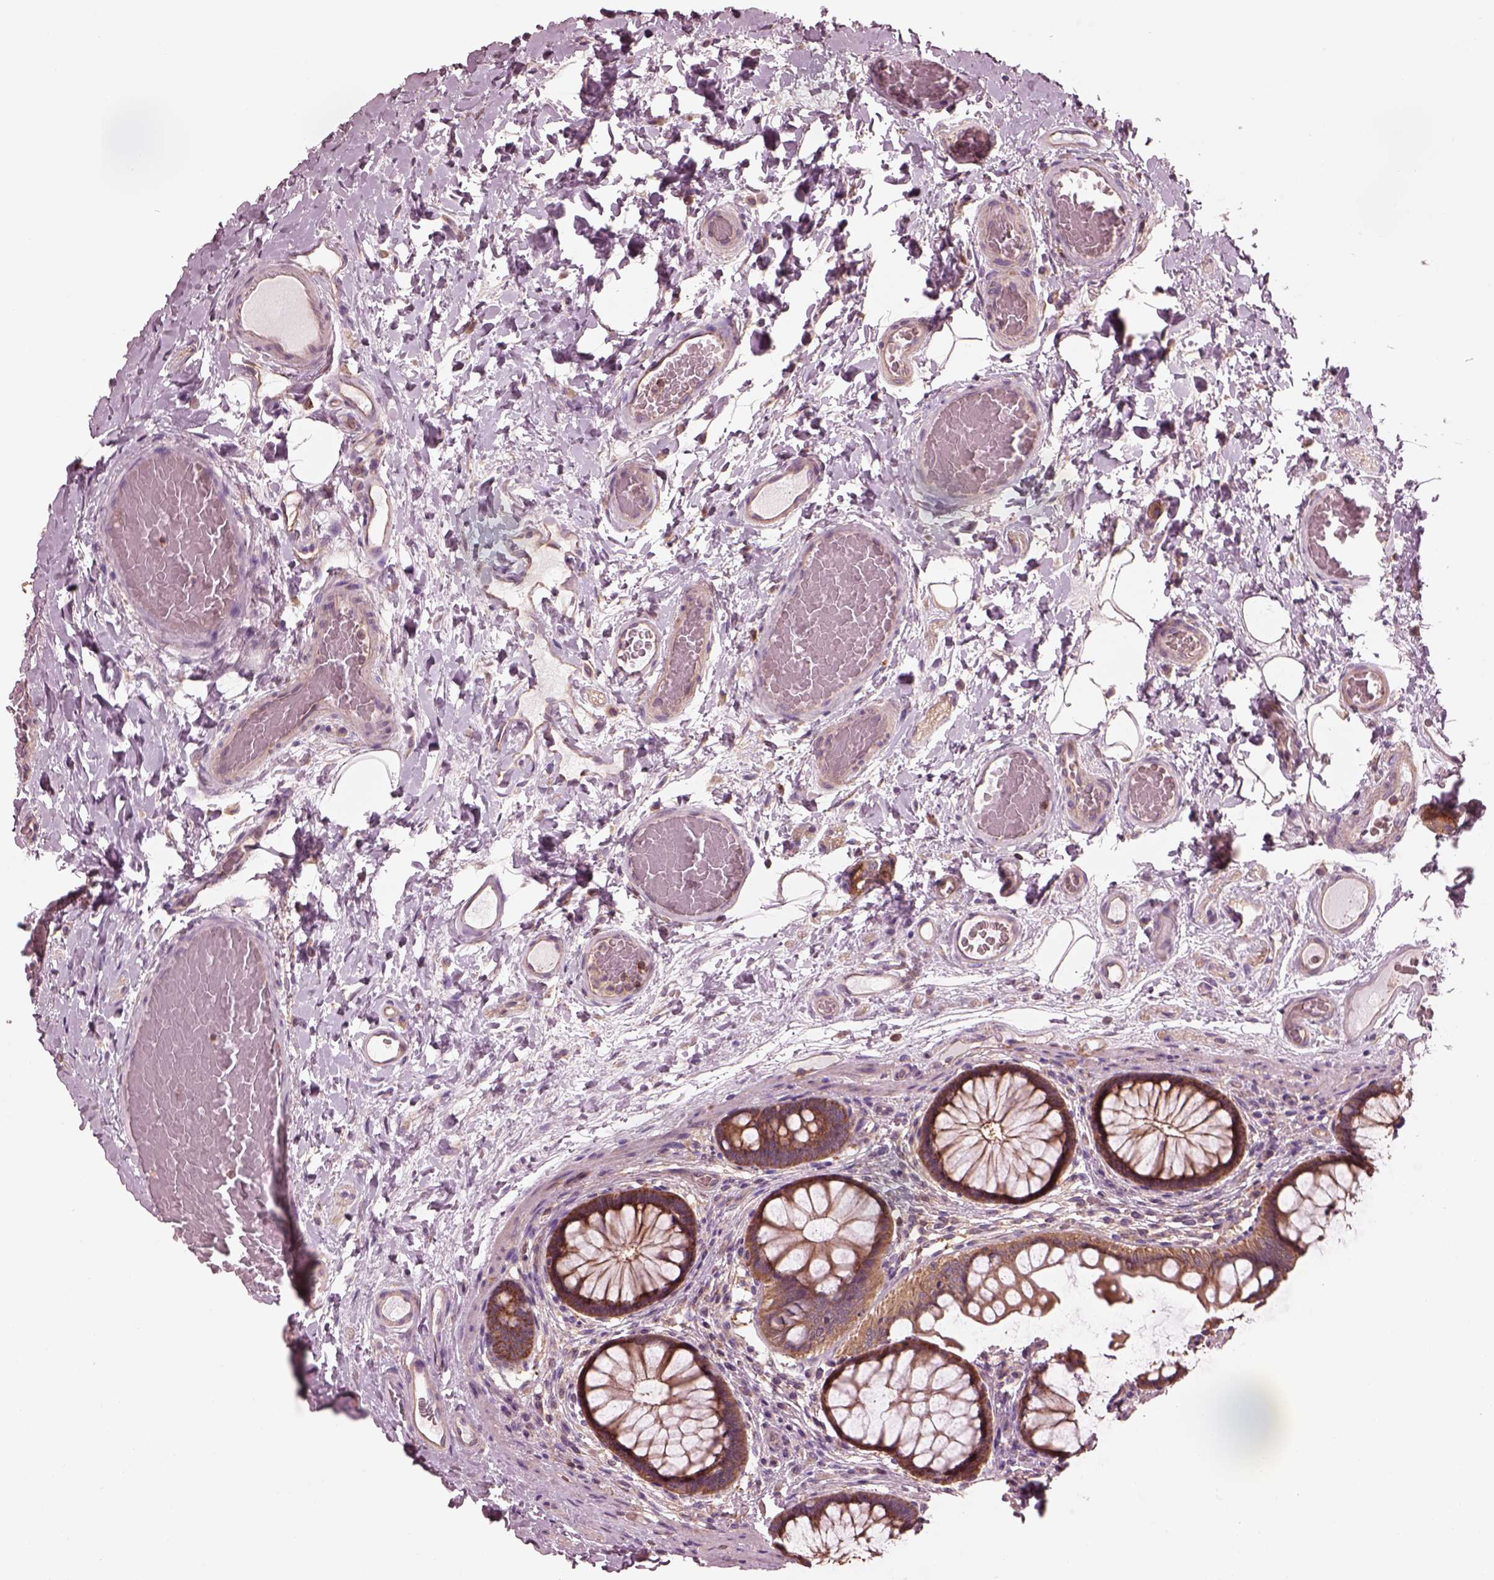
{"staining": {"intensity": "weak", "quantity": ">75%", "location": "cytoplasmic/membranous"}, "tissue": "colon", "cell_type": "Endothelial cells", "image_type": "normal", "snomed": [{"axis": "morphology", "description": "Normal tissue, NOS"}, {"axis": "topography", "description": "Colon"}], "caption": "IHC staining of benign colon, which reveals low levels of weak cytoplasmic/membranous staining in approximately >75% of endothelial cells indicating weak cytoplasmic/membranous protein positivity. The staining was performed using DAB (3,3'-diaminobenzidine) (brown) for protein detection and nuclei were counterstained in hematoxylin (blue).", "gene": "STK33", "patient": {"sex": "female", "age": 65}}